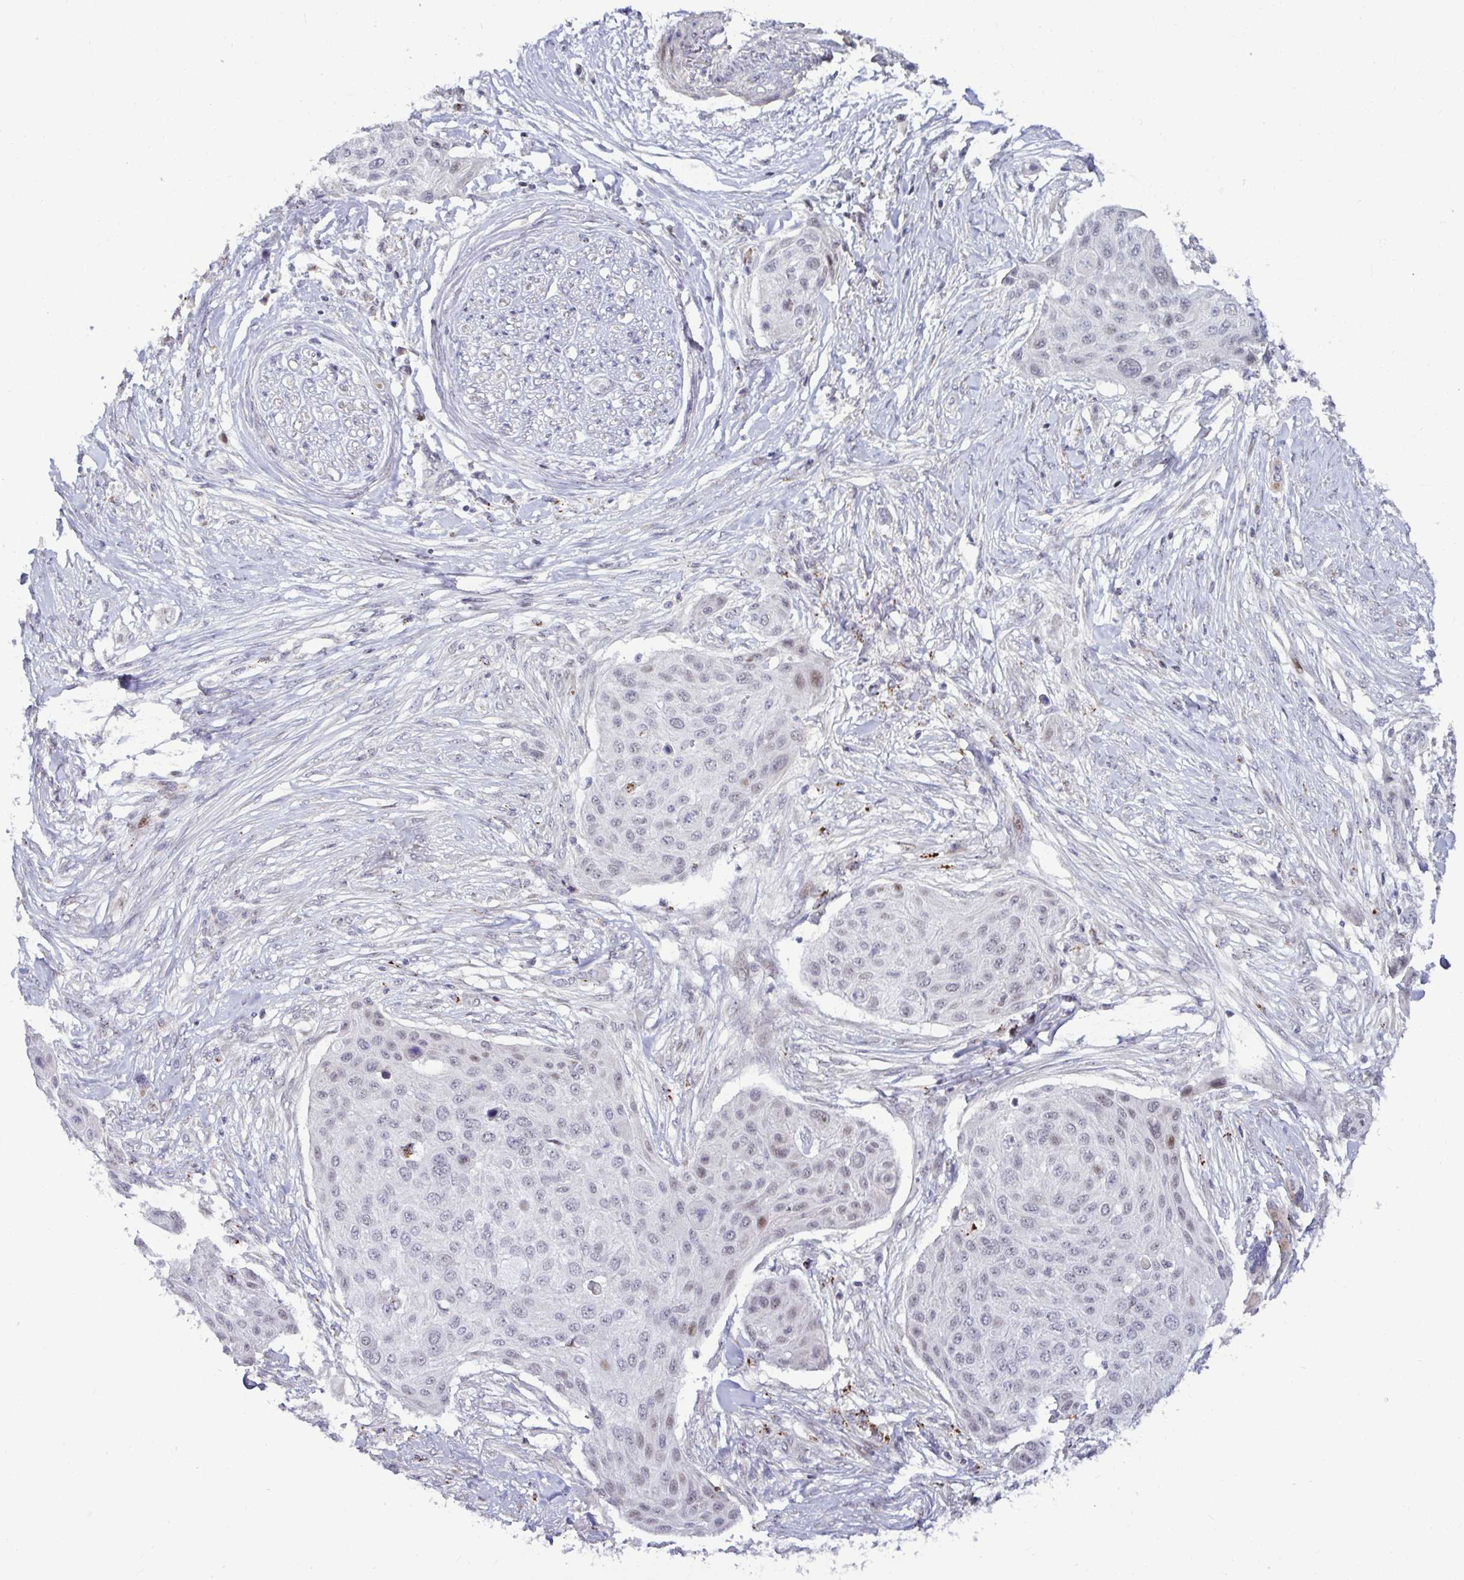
{"staining": {"intensity": "weak", "quantity": "<25%", "location": "nuclear"}, "tissue": "skin cancer", "cell_type": "Tumor cells", "image_type": "cancer", "snomed": [{"axis": "morphology", "description": "Squamous cell carcinoma, NOS"}, {"axis": "topography", "description": "Skin"}], "caption": "A high-resolution histopathology image shows immunohistochemistry staining of skin cancer (squamous cell carcinoma), which shows no significant expression in tumor cells.", "gene": "DZIP1", "patient": {"sex": "female", "age": 87}}